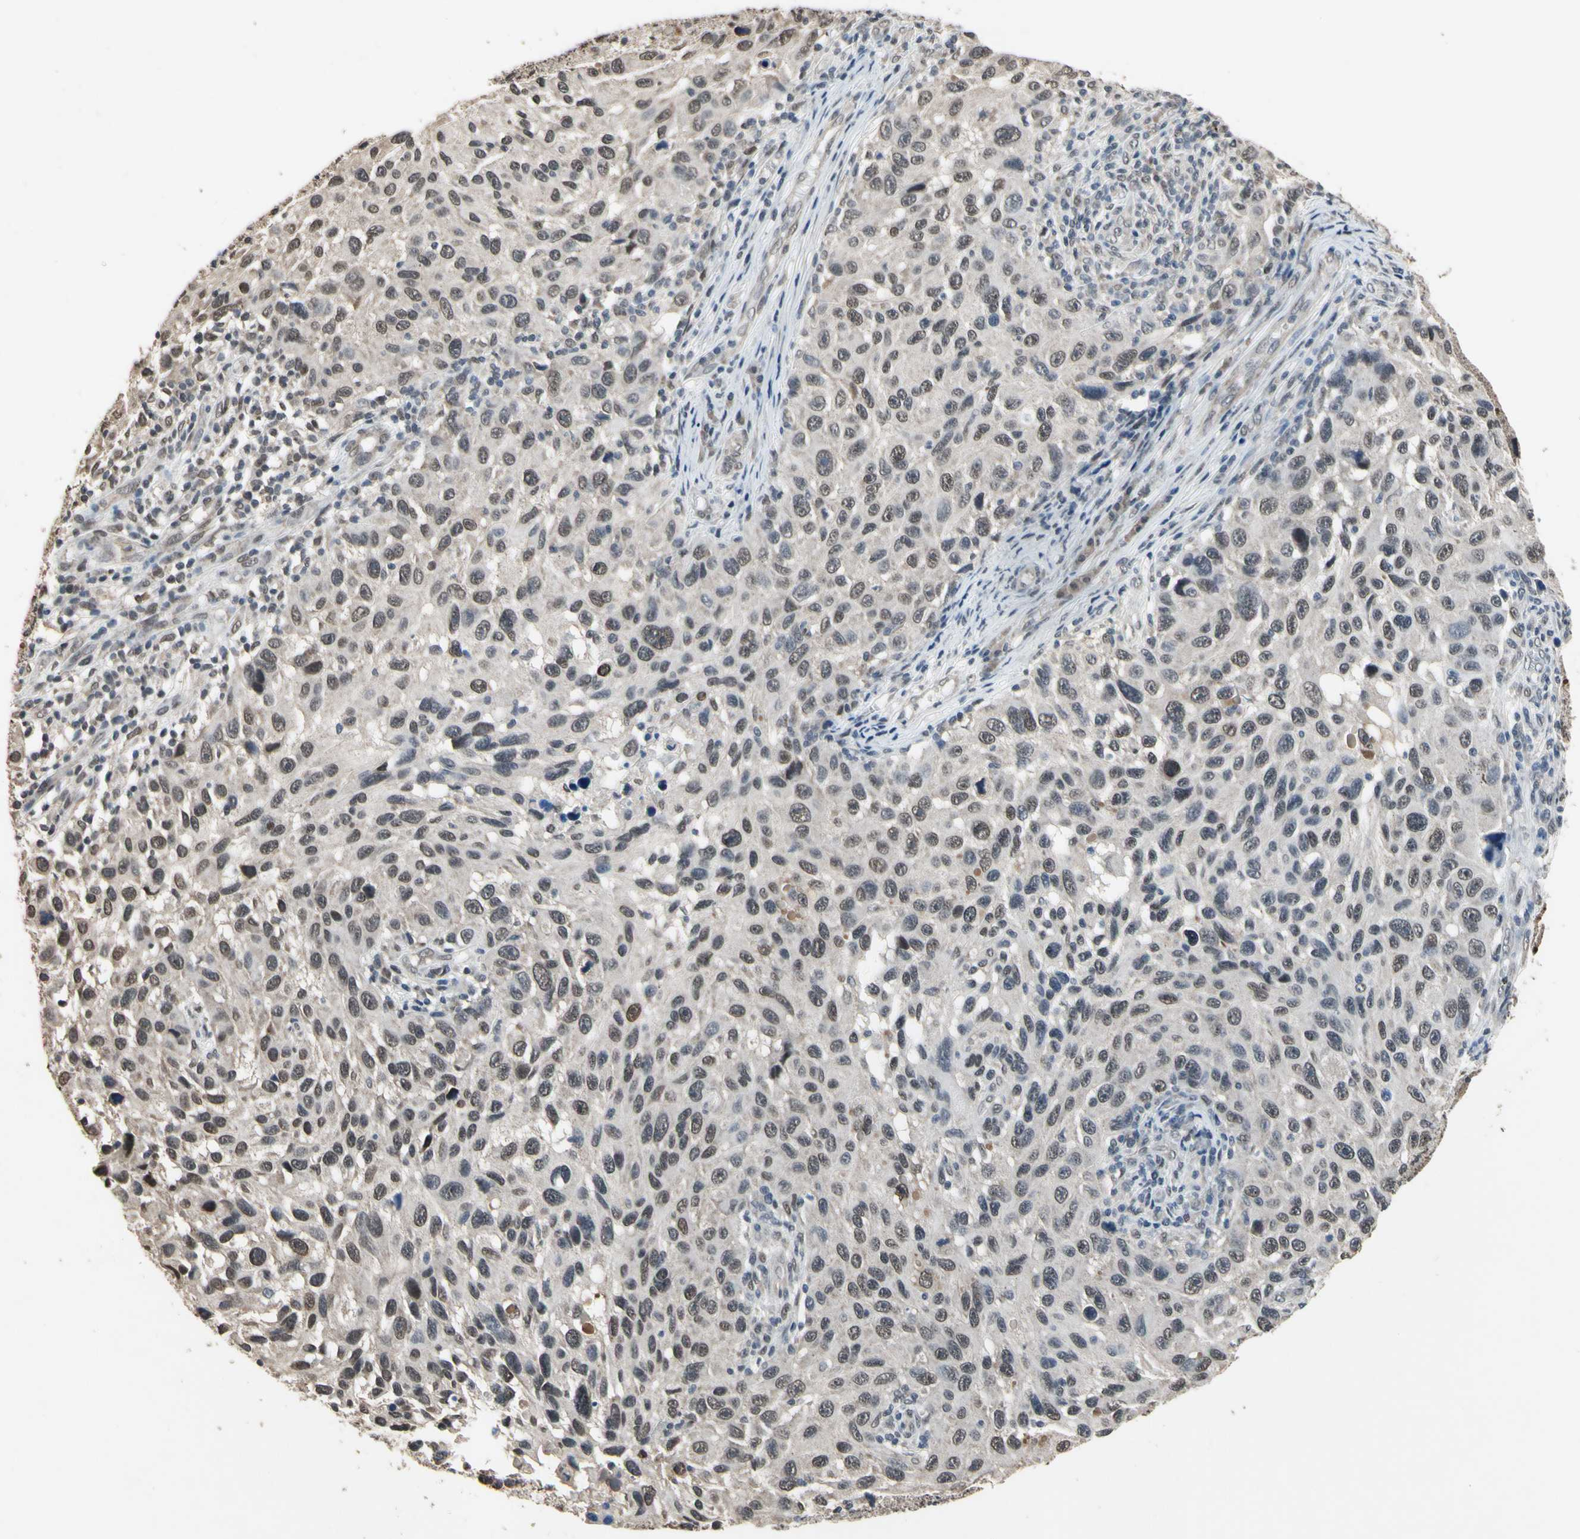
{"staining": {"intensity": "moderate", "quantity": ">75%", "location": "nuclear"}, "tissue": "melanoma", "cell_type": "Tumor cells", "image_type": "cancer", "snomed": [{"axis": "morphology", "description": "Malignant melanoma, NOS"}, {"axis": "topography", "description": "Skin"}], "caption": "IHC (DAB) staining of human melanoma reveals moderate nuclear protein expression in about >75% of tumor cells.", "gene": "ZNF174", "patient": {"sex": "male", "age": 53}}